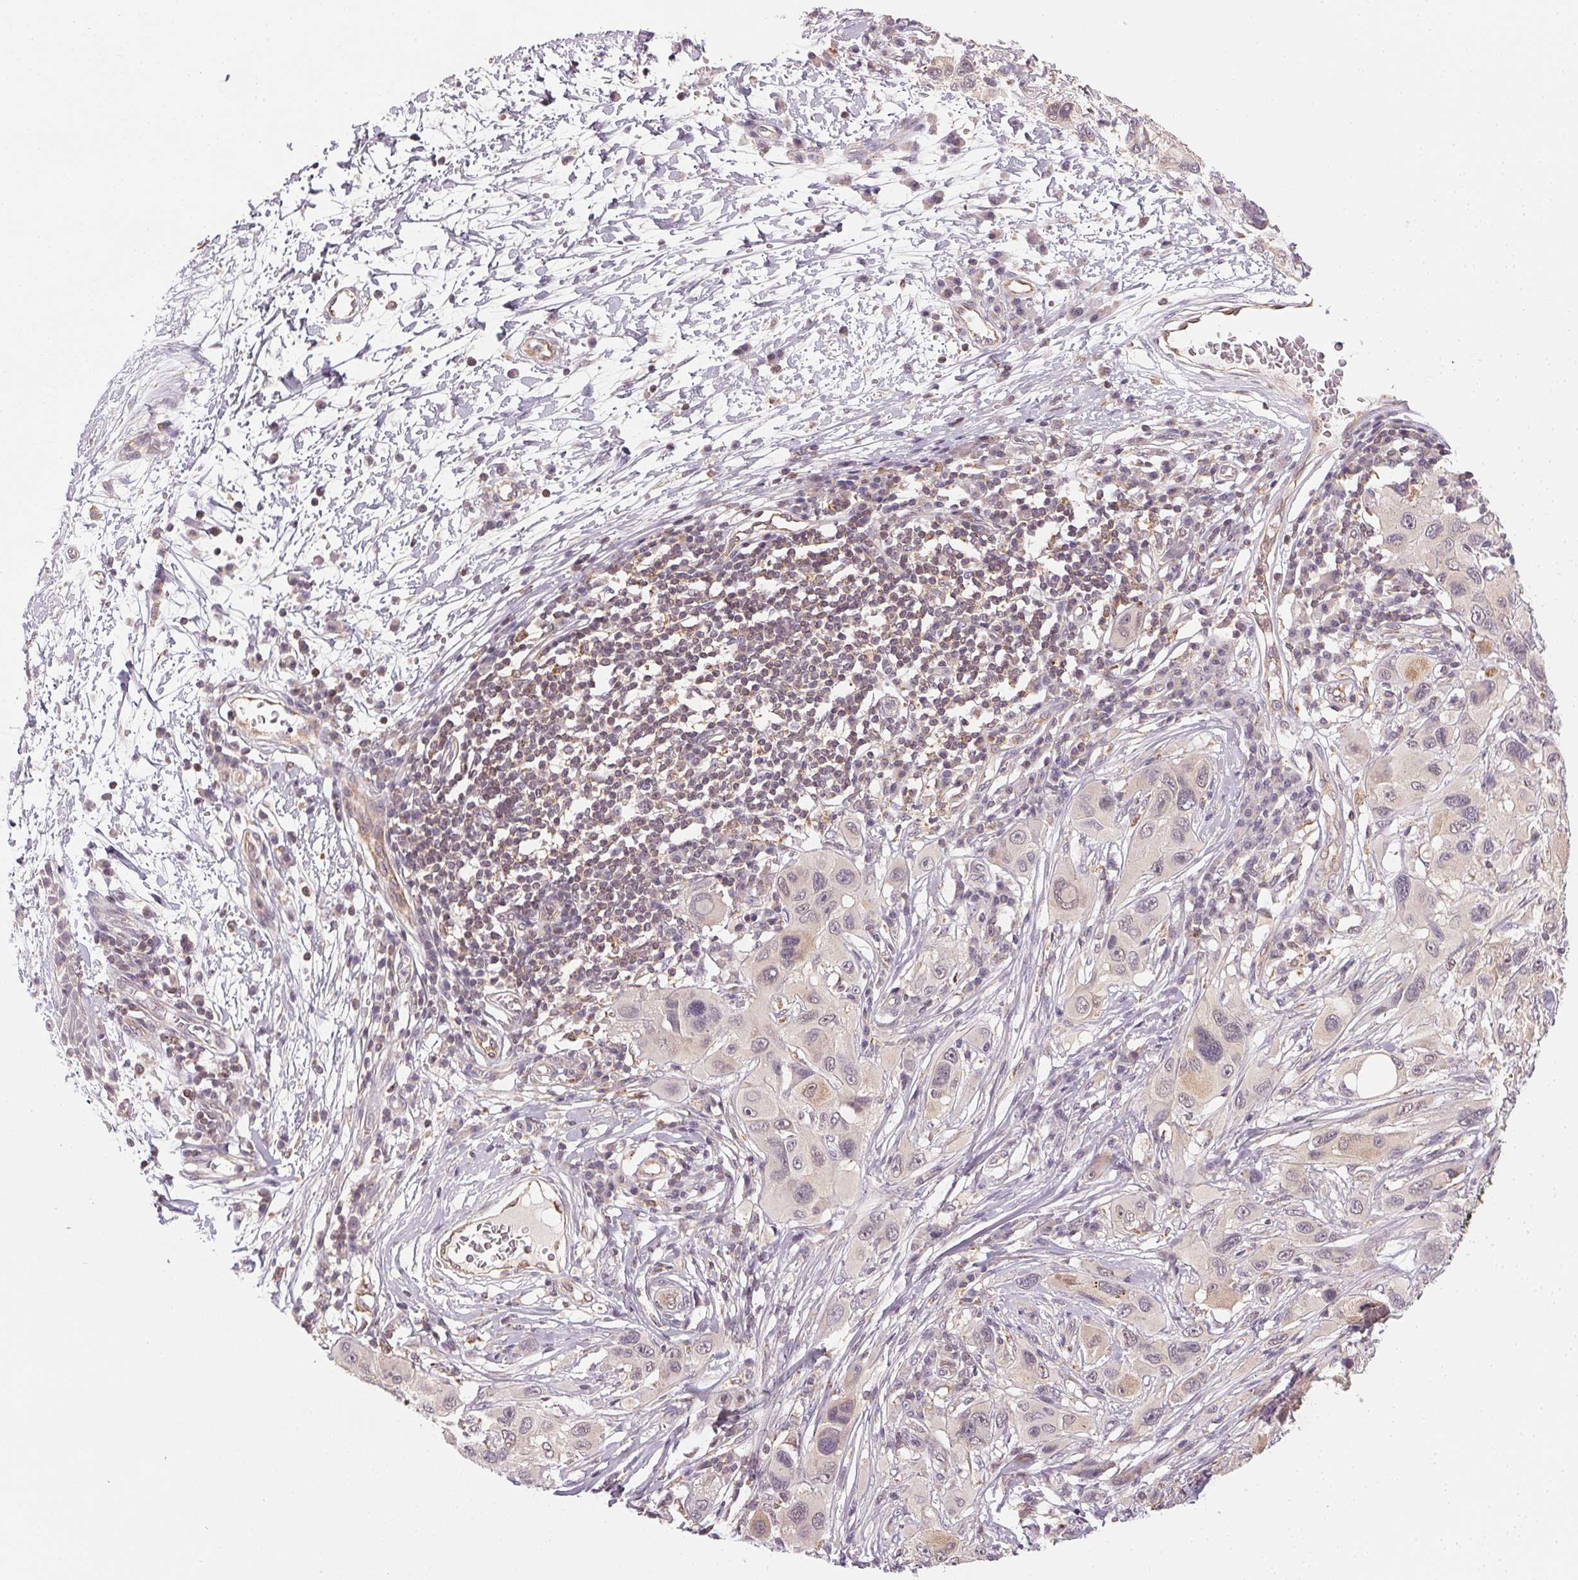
{"staining": {"intensity": "weak", "quantity": "<25%", "location": "cytoplasmic/membranous"}, "tissue": "melanoma", "cell_type": "Tumor cells", "image_type": "cancer", "snomed": [{"axis": "morphology", "description": "Malignant melanoma, NOS"}, {"axis": "topography", "description": "Skin"}], "caption": "Tumor cells are negative for brown protein staining in melanoma. (DAB (3,3'-diaminobenzidine) immunohistochemistry, high magnification).", "gene": "NCOA4", "patient": {"sex": "male", "age": 53}}